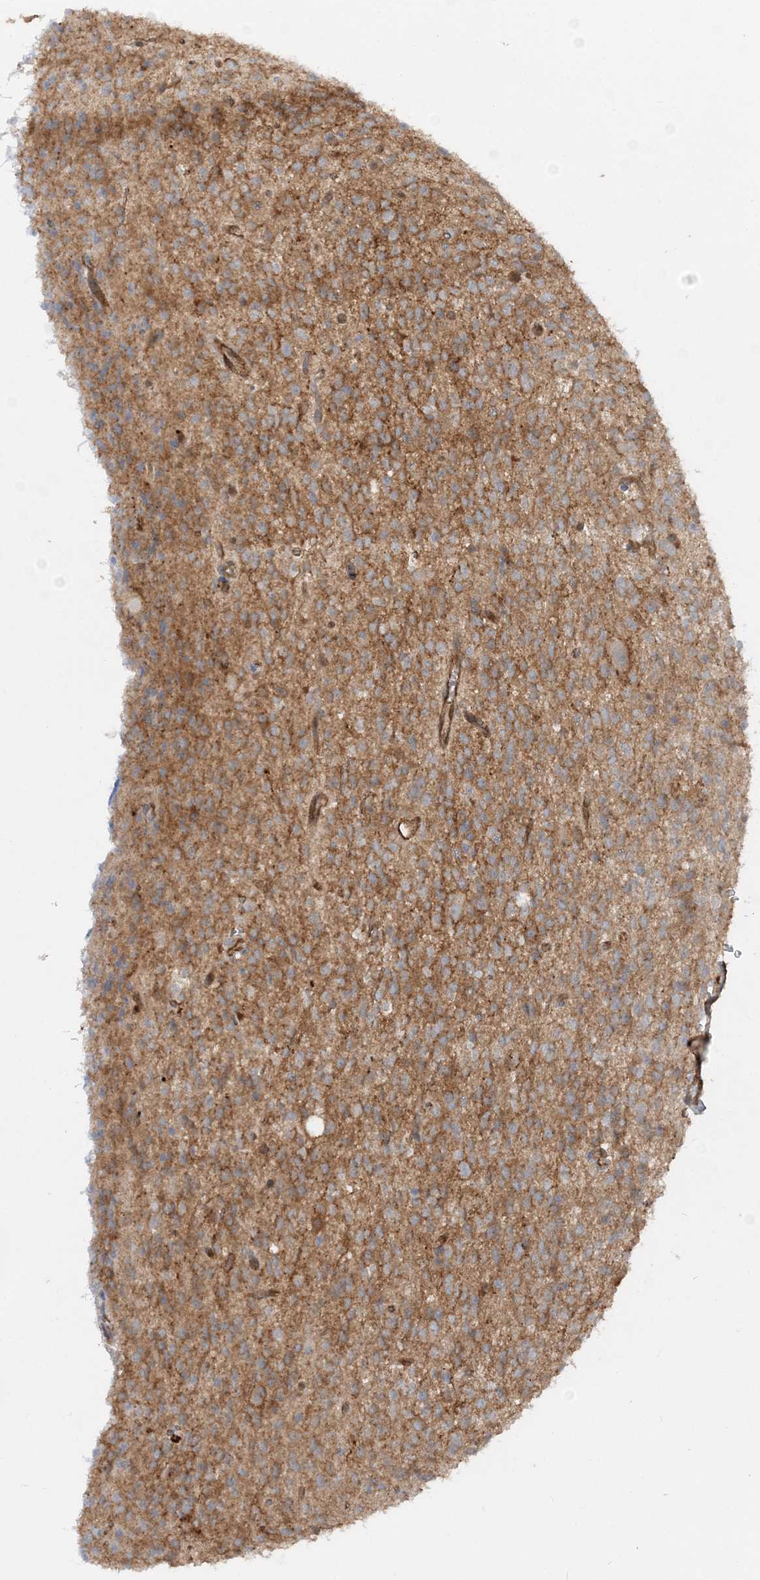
{"staining": {"intensity": "moderate", "quantity": ">75%", "location": "cytoplasmic/membranous"}, "tissue": "glioma", "cell_type": "Tumor cells", "image_type": "cancer", "snomed": [{"axis": "morphology", "description": "Glioma, malignant, High grade"}, {"axis": "topography", "description": "Brain"}], "caption": "A brown stain labels moderate cytoplasmic/membranous positivity of a protein in human high-grade glioma (malignant) tumor cells.", "gene": "DSTN", "patient": {"sex": "male", "age": 34}}